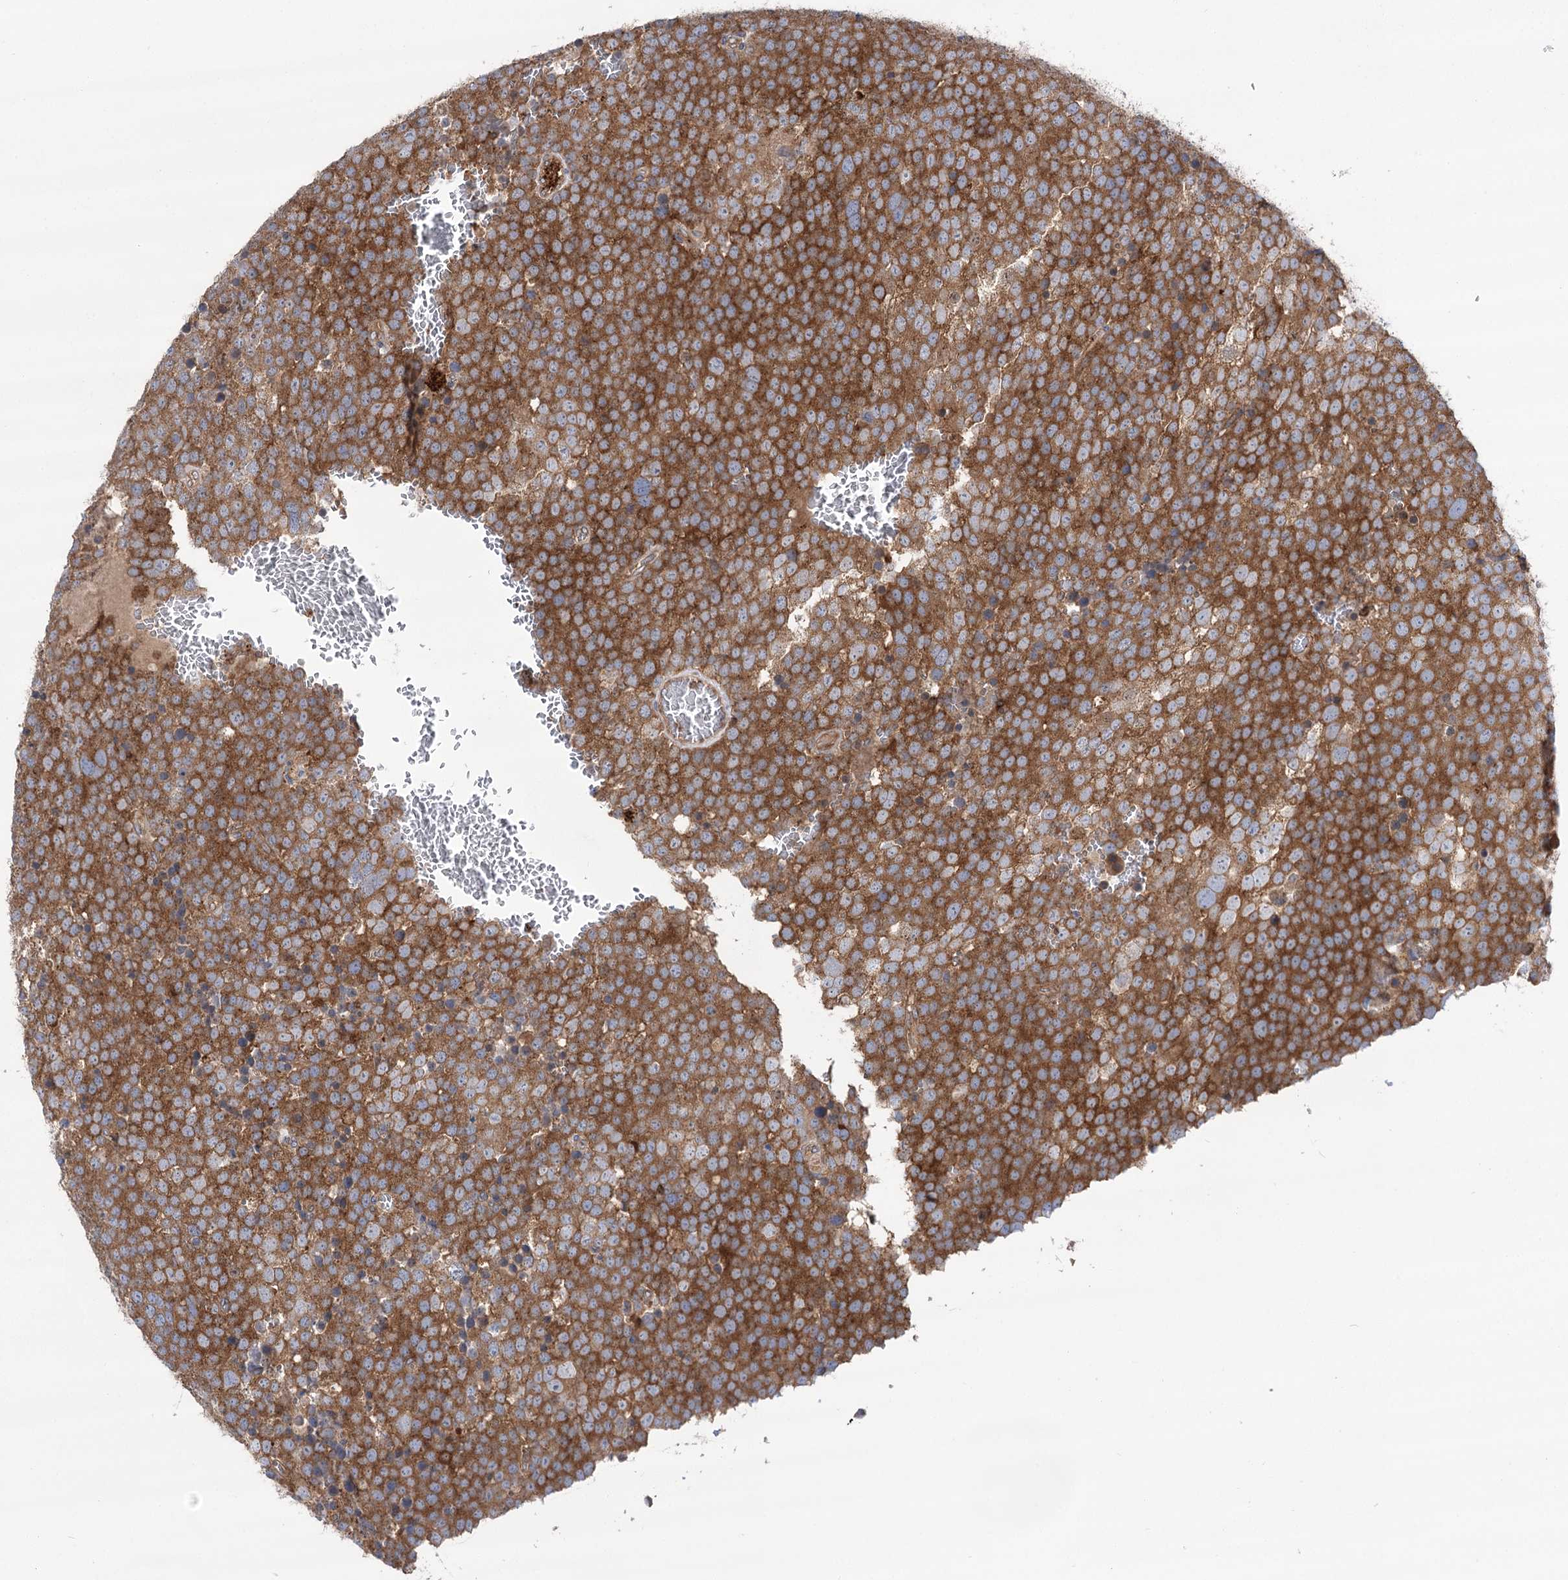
{"staining": {"intensity": "strong", "quantity": ">75%", "location": "cytoplasmic/membranous"}, "tissue": "testis cancer", "cell_type": "Tumor cells", "image_type": "cancer", "snomed": [{"axis": "morphology", "description": "Seminoma, NOS"}, {"axis": "topography", "description": "Testis"}], "caption": "Protein expression analysis of testis cancer displays strong cytoplasmic/membranous positivity in approximately >75% of tumor cells. Immunohistochemistry (ihc) stains the protein in brown and the nuclei are stained blue.", "gene": "VPS37B", "patient": {"sex": "male", "age": 71}}